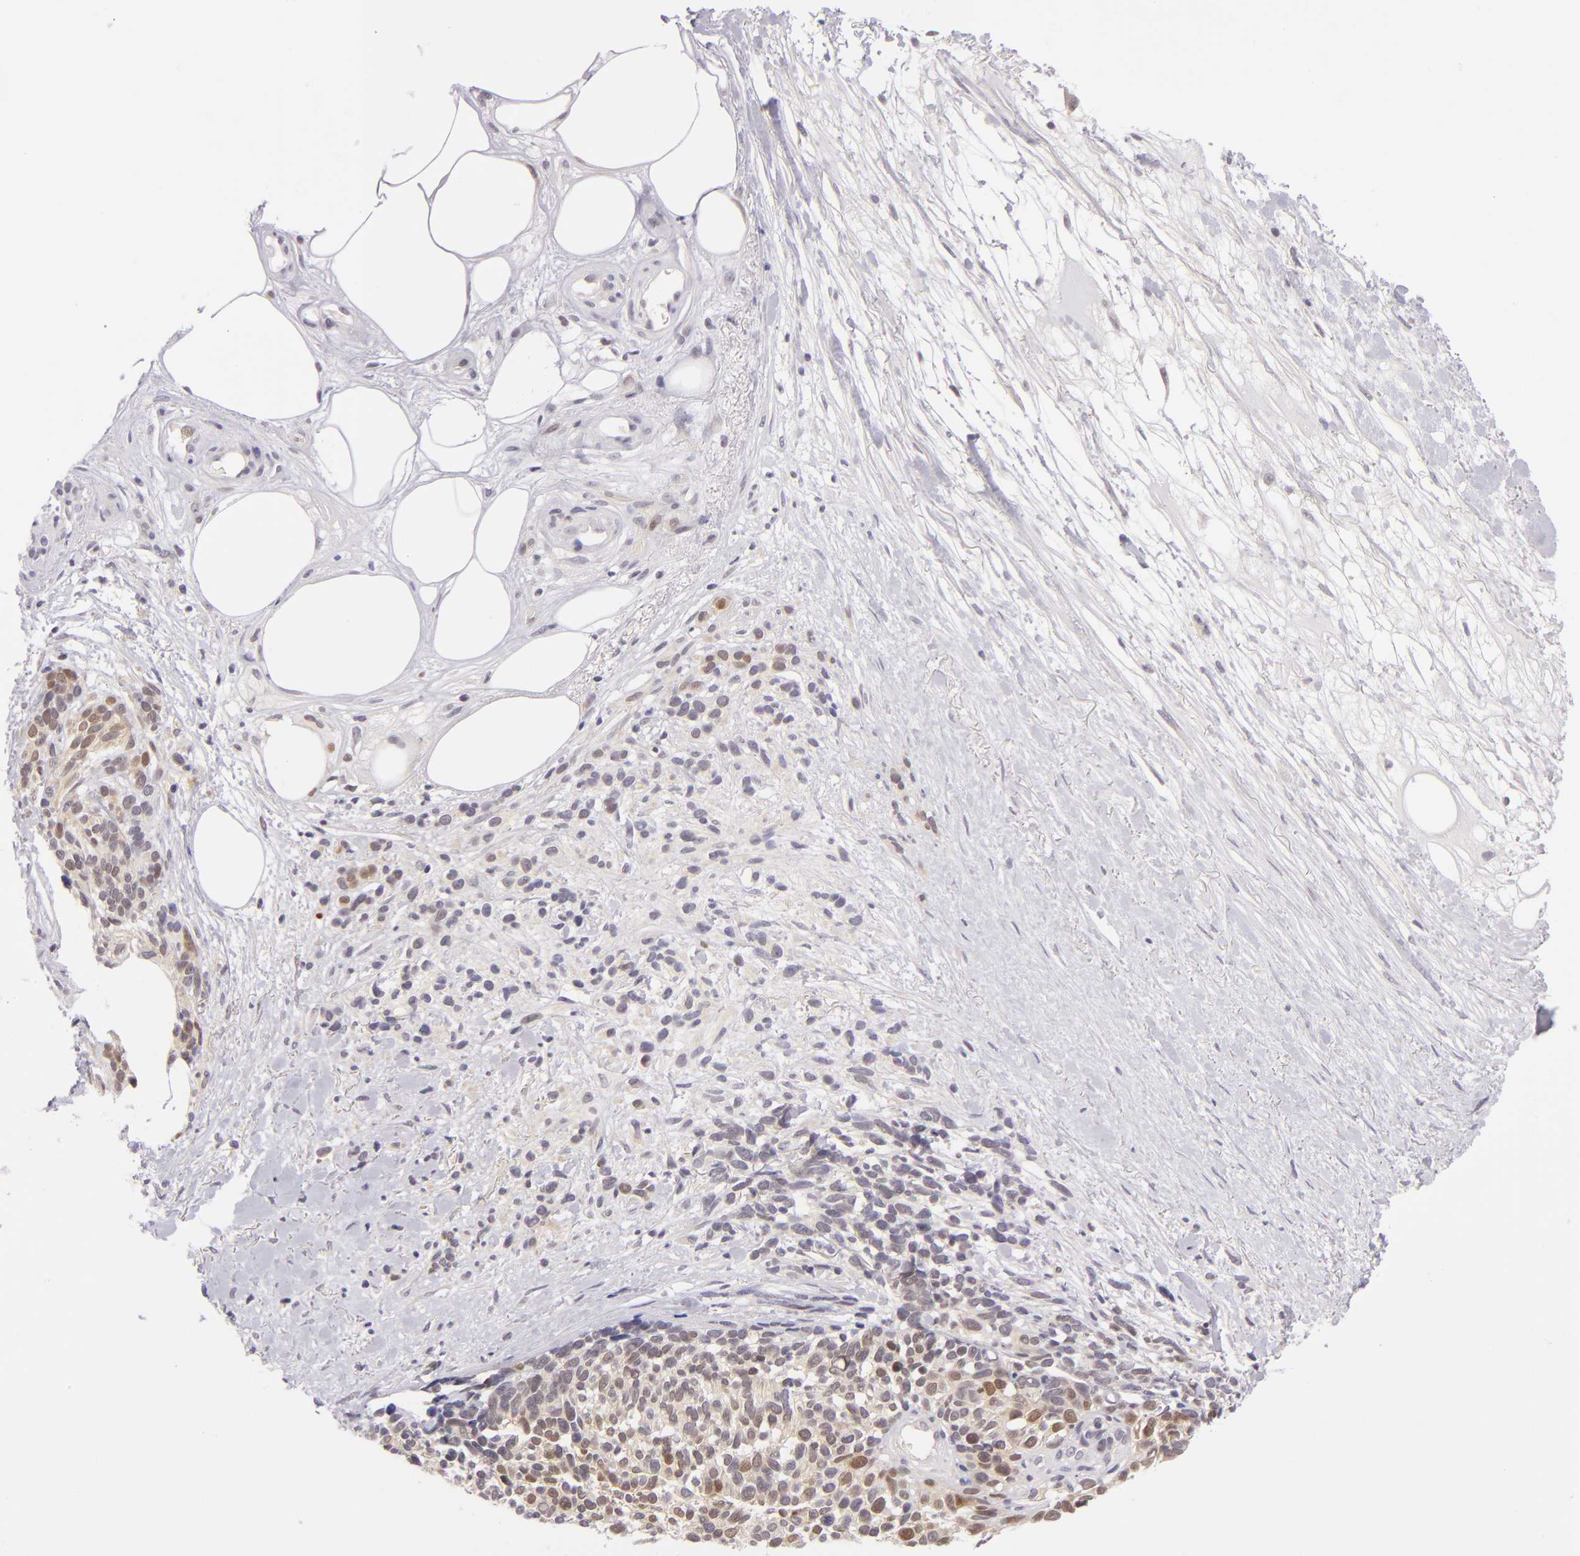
{"staining": {"intensity": "weak", "quantity": "25%-75%", "location": "cytoplasmic/membranous,nuclear"}, "tissue": "melanoma", "cell_type": "Tumor cells", "image_type": "cancer", "snomed": [{"axis": "morphology", "description": "Malignant melanoma, NOS"}, {"axis": "topography", "description": "Skin"}], "caption": "This photomicrograph displays immunohistochemistry (IHC) staining of melanoma, with low weak cytoplasmic/membranous and nuclear expression in about 25%-75% of tumor cells.", "gene": "CSE1L", "patient": {"sex": "female", "age": 85}}